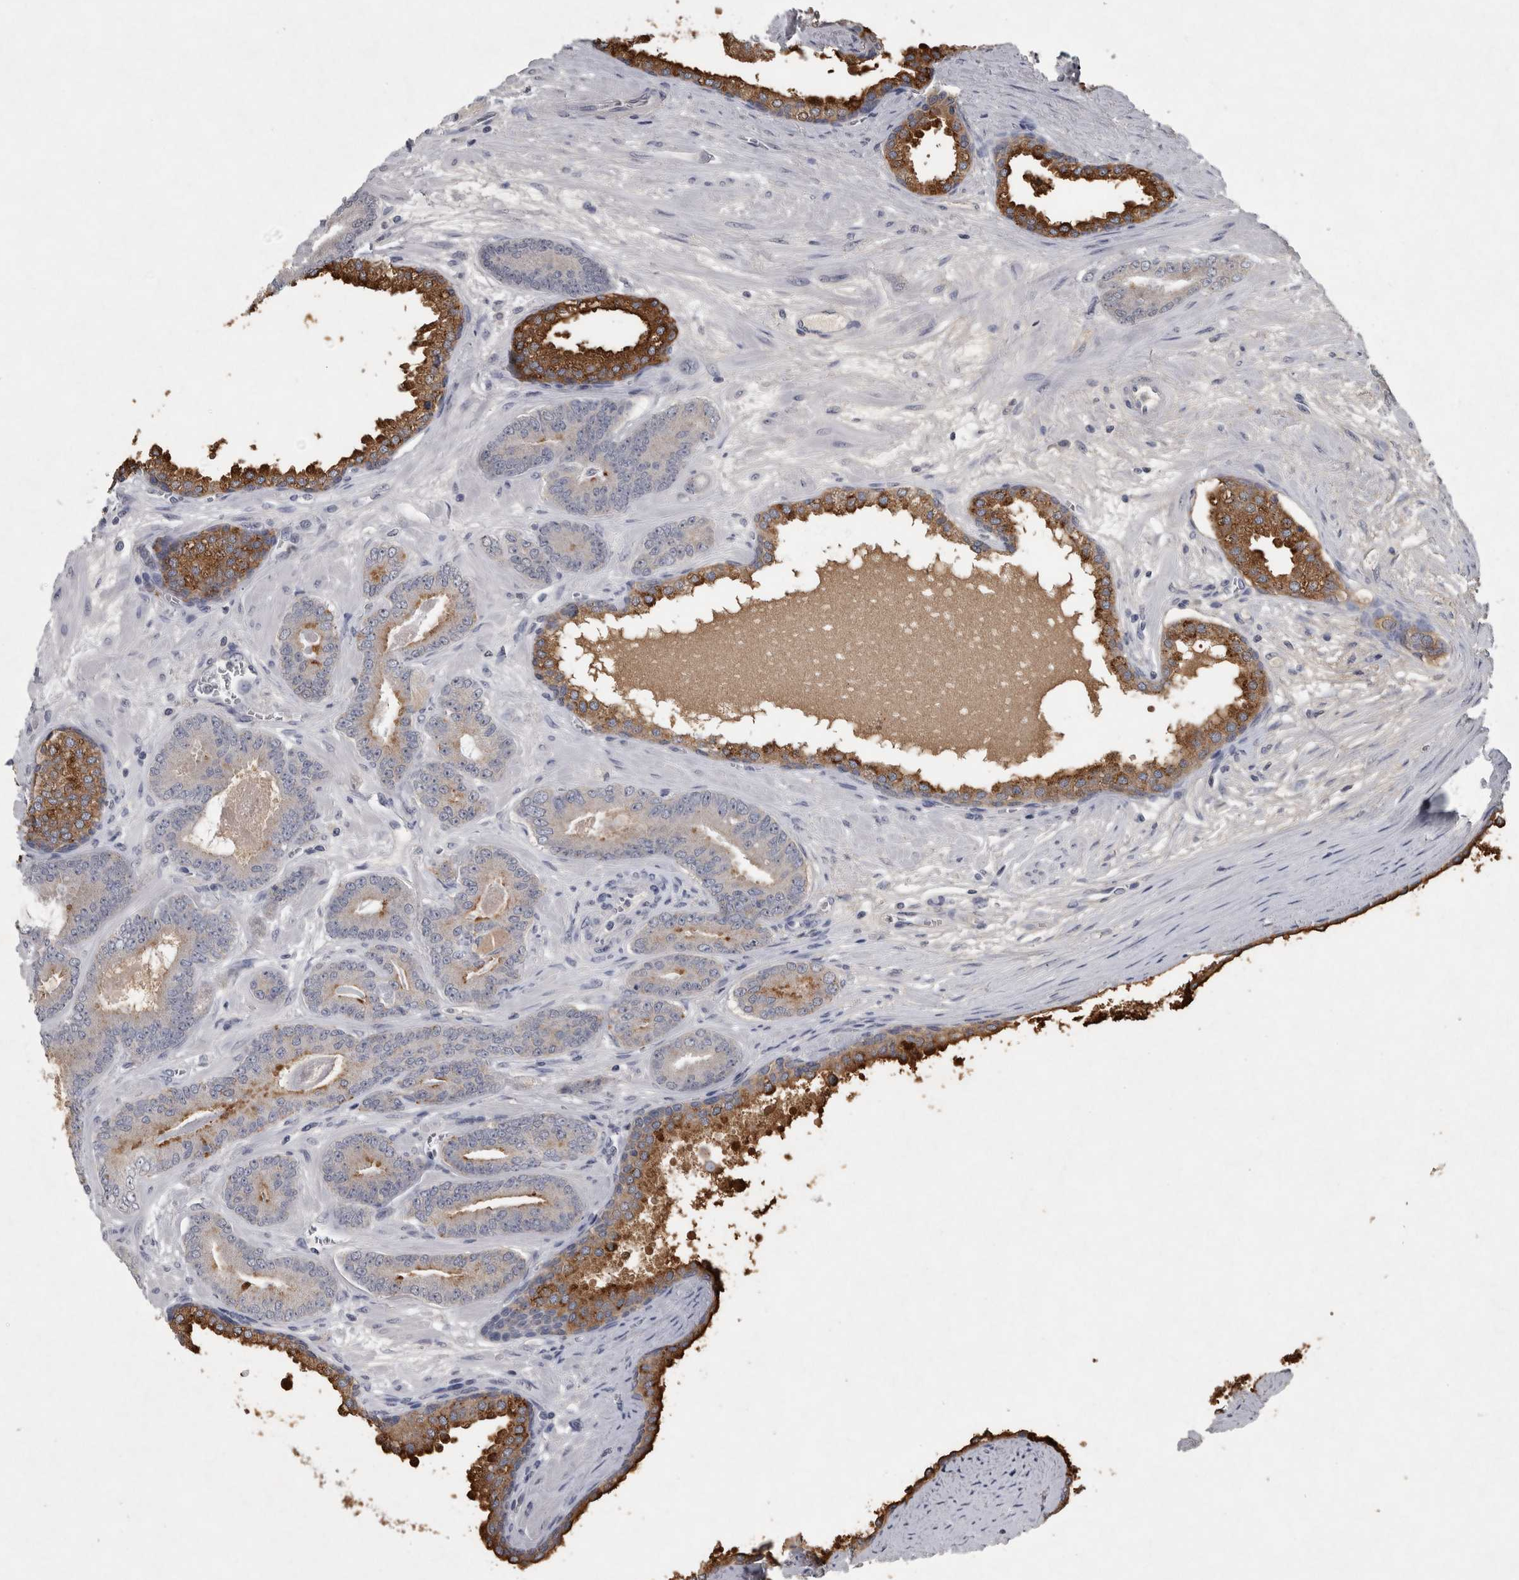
{"staining": {"intensity": "moderate", "quantity": "<25%", "location": "cytoplasmic/membranous"}, "tissue": "prostate cancer", "cell_type": "Tumor cells", "image_type": "cancer", "snomed": [{"axis": "morphology", "description": "Adenocarcinoma, Low grade"}, {"axis": "topography", "description": "Prostate"}], "caption": "The histopathology image displays staining of prostate cancer, revealing moderate cytoplasmic/membranous protein expression (brown color) within tumor cells.", "gene": "WNT7A", "patient": {"sex": "male", "age": 62}}